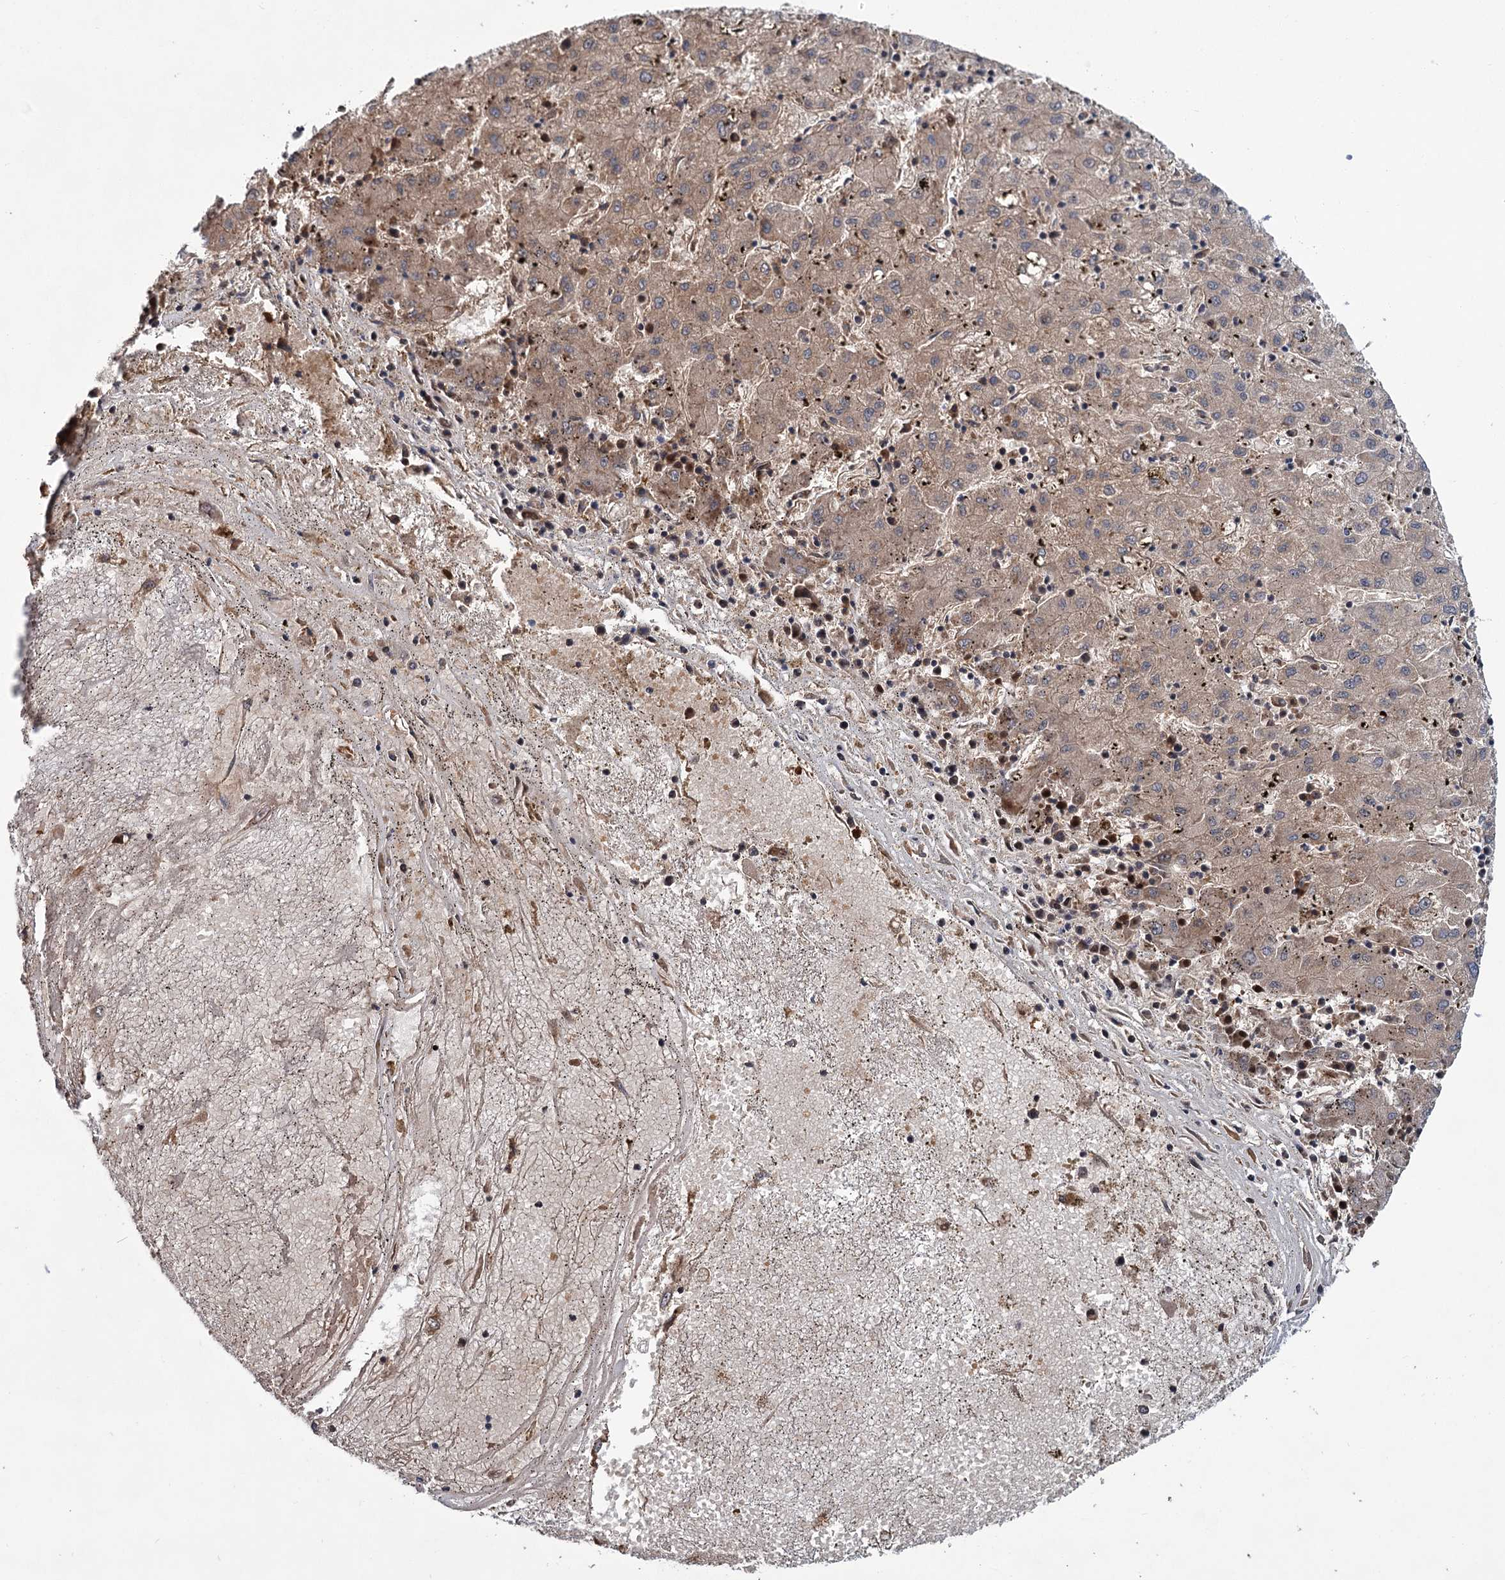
{"staining": {"intensity": "weak", "quantity": ">75%", "location": "cytoplasmic/membranous"}, "tissue": "liver cancer", "cell_type": "Tumor cells", "image_type": "cancer", "snomed": [{"axis": "morphology", "description": "Carcinoma, Hepatocellular, NOS"}, {"axis": "topography", "description": "Liver"}], "caption": "Immunohistochemistry (IHC) staining of liver cancer (hepatocellular carcinoma), which demonstrates low levels of weak cytoplasmic/membranous positivity in about >75% of tumor cells indicating weak cytoplasmic/membranous protein positivity. The staining was performed using DAB (brown) for protein detection and nuclei were counterstained in hematoxylin (blue).", "gene": "PKN2", "patient": {"sex": "male", "age": 72}}